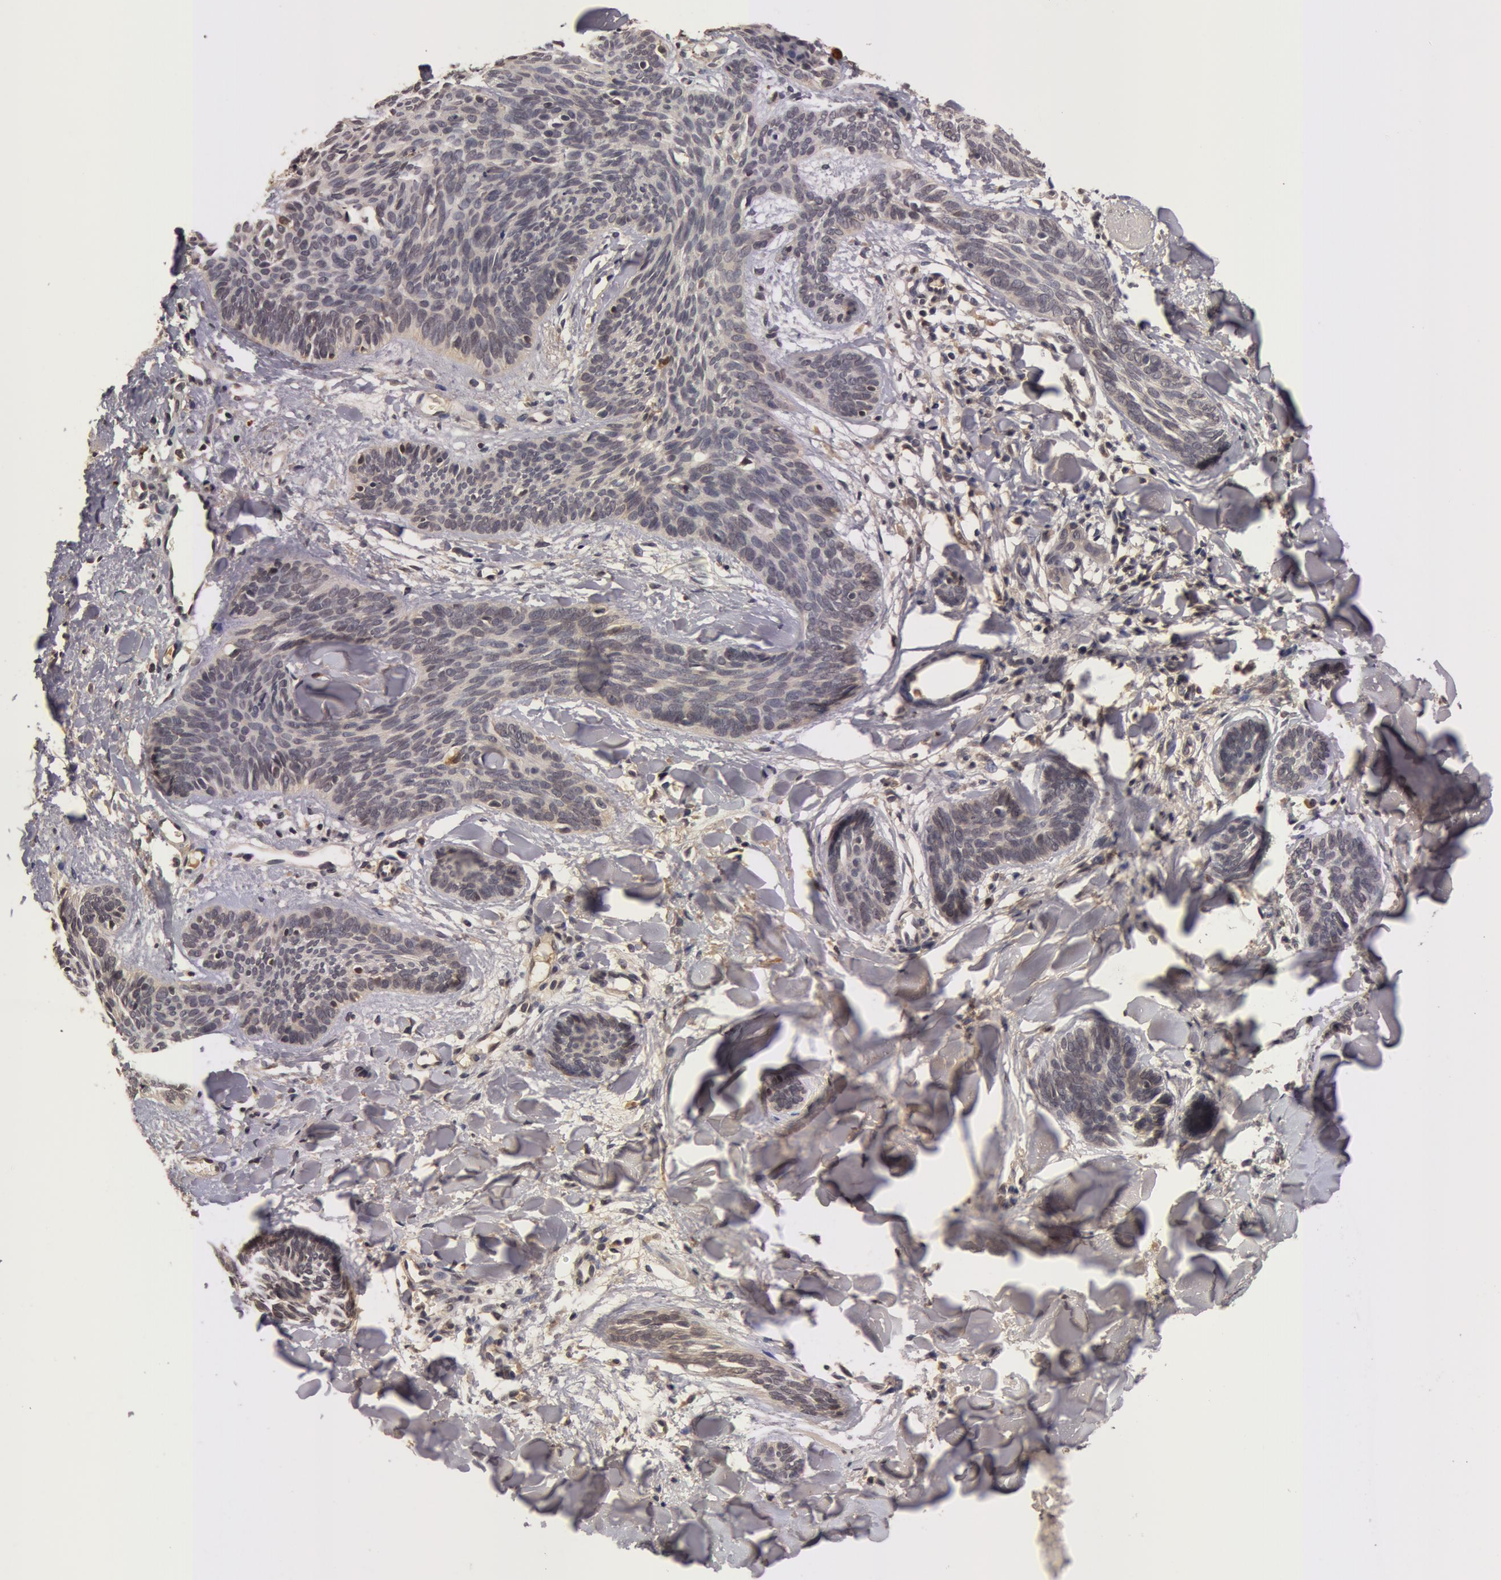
{"staining": {"intensity": "weak", "quantity": ">75%", "location": "cytoplasmic/membranous,nuclear"}, "tissue": "skin cancer", "cell_type": "Tumor cells", "image_type": "cancer", "snomed": [{"axis": "morphology", "description": "Basal cell carcinoma"}, {"axis": "topography", "description": "Skin"}], "caption": "Skin basal cell carcinoma stained for a protein (brown) exhibits weak cytoplasmic/membranous and nuclear positive expression in approximately >75% of tumor cells.", "gene": "BCHE", "patient": {"sex": "female", "age": 81}}